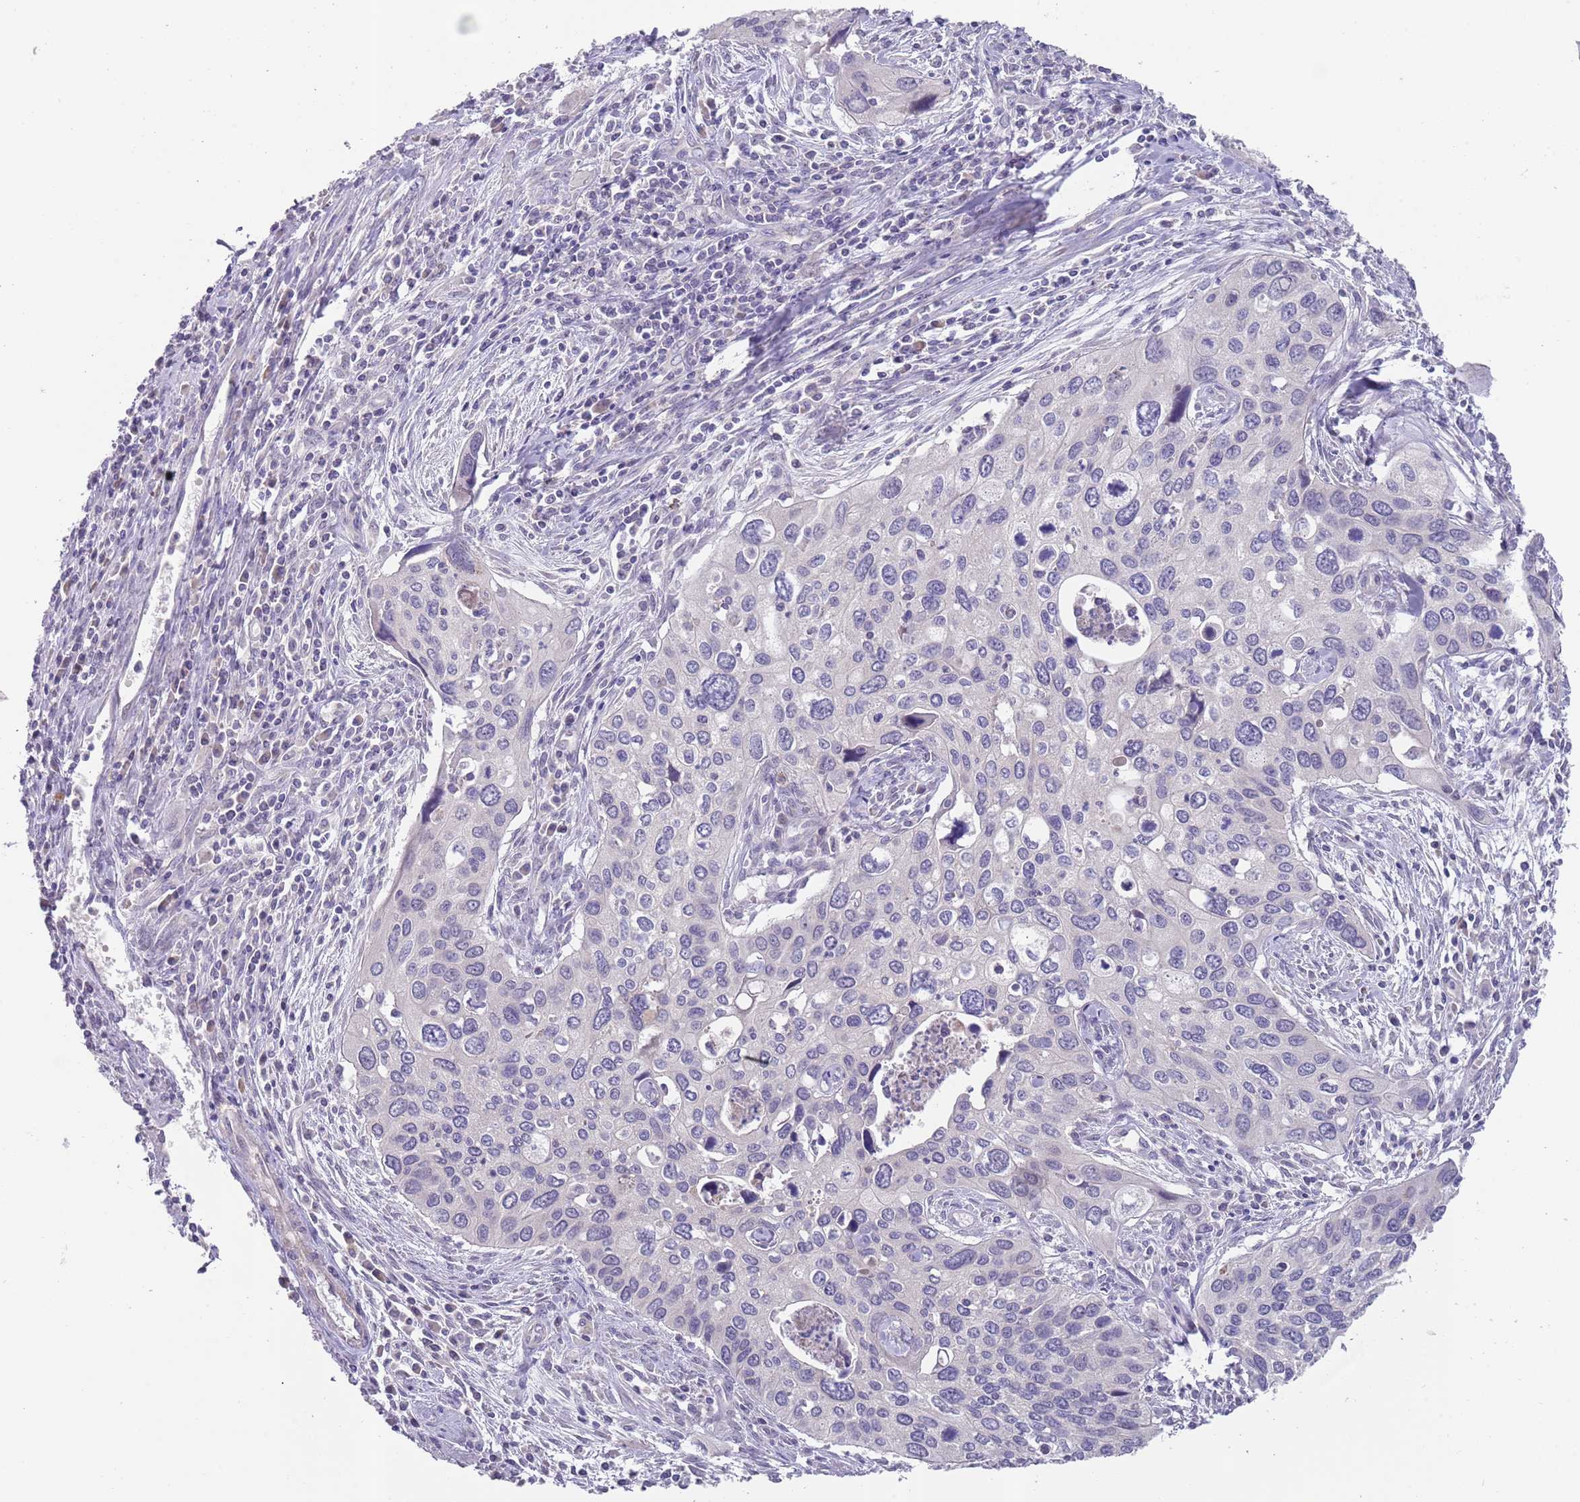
{"staining": {"intensity": "negative", "quantity": "none", "location": "none"}, "tissue": "cervical cancer", "cell_type": "Tumor cells", "image_type": "cancer", "snomed": [{"axis": "morphology", "description": "Squamous cell carcinoma, NOS"}, {"axis": "topography", "description": "Cervix"}], "caption": "This micrograph is of squamous cell carcinoma (cervical) stained with immunohistochemistry (IHC) to label a protein in brown with the nuclei are counter-stained blue. There is no positivity in tumor cells.", "gene": "PRAC1", "patient": {"sex": "female", "age": 55}}